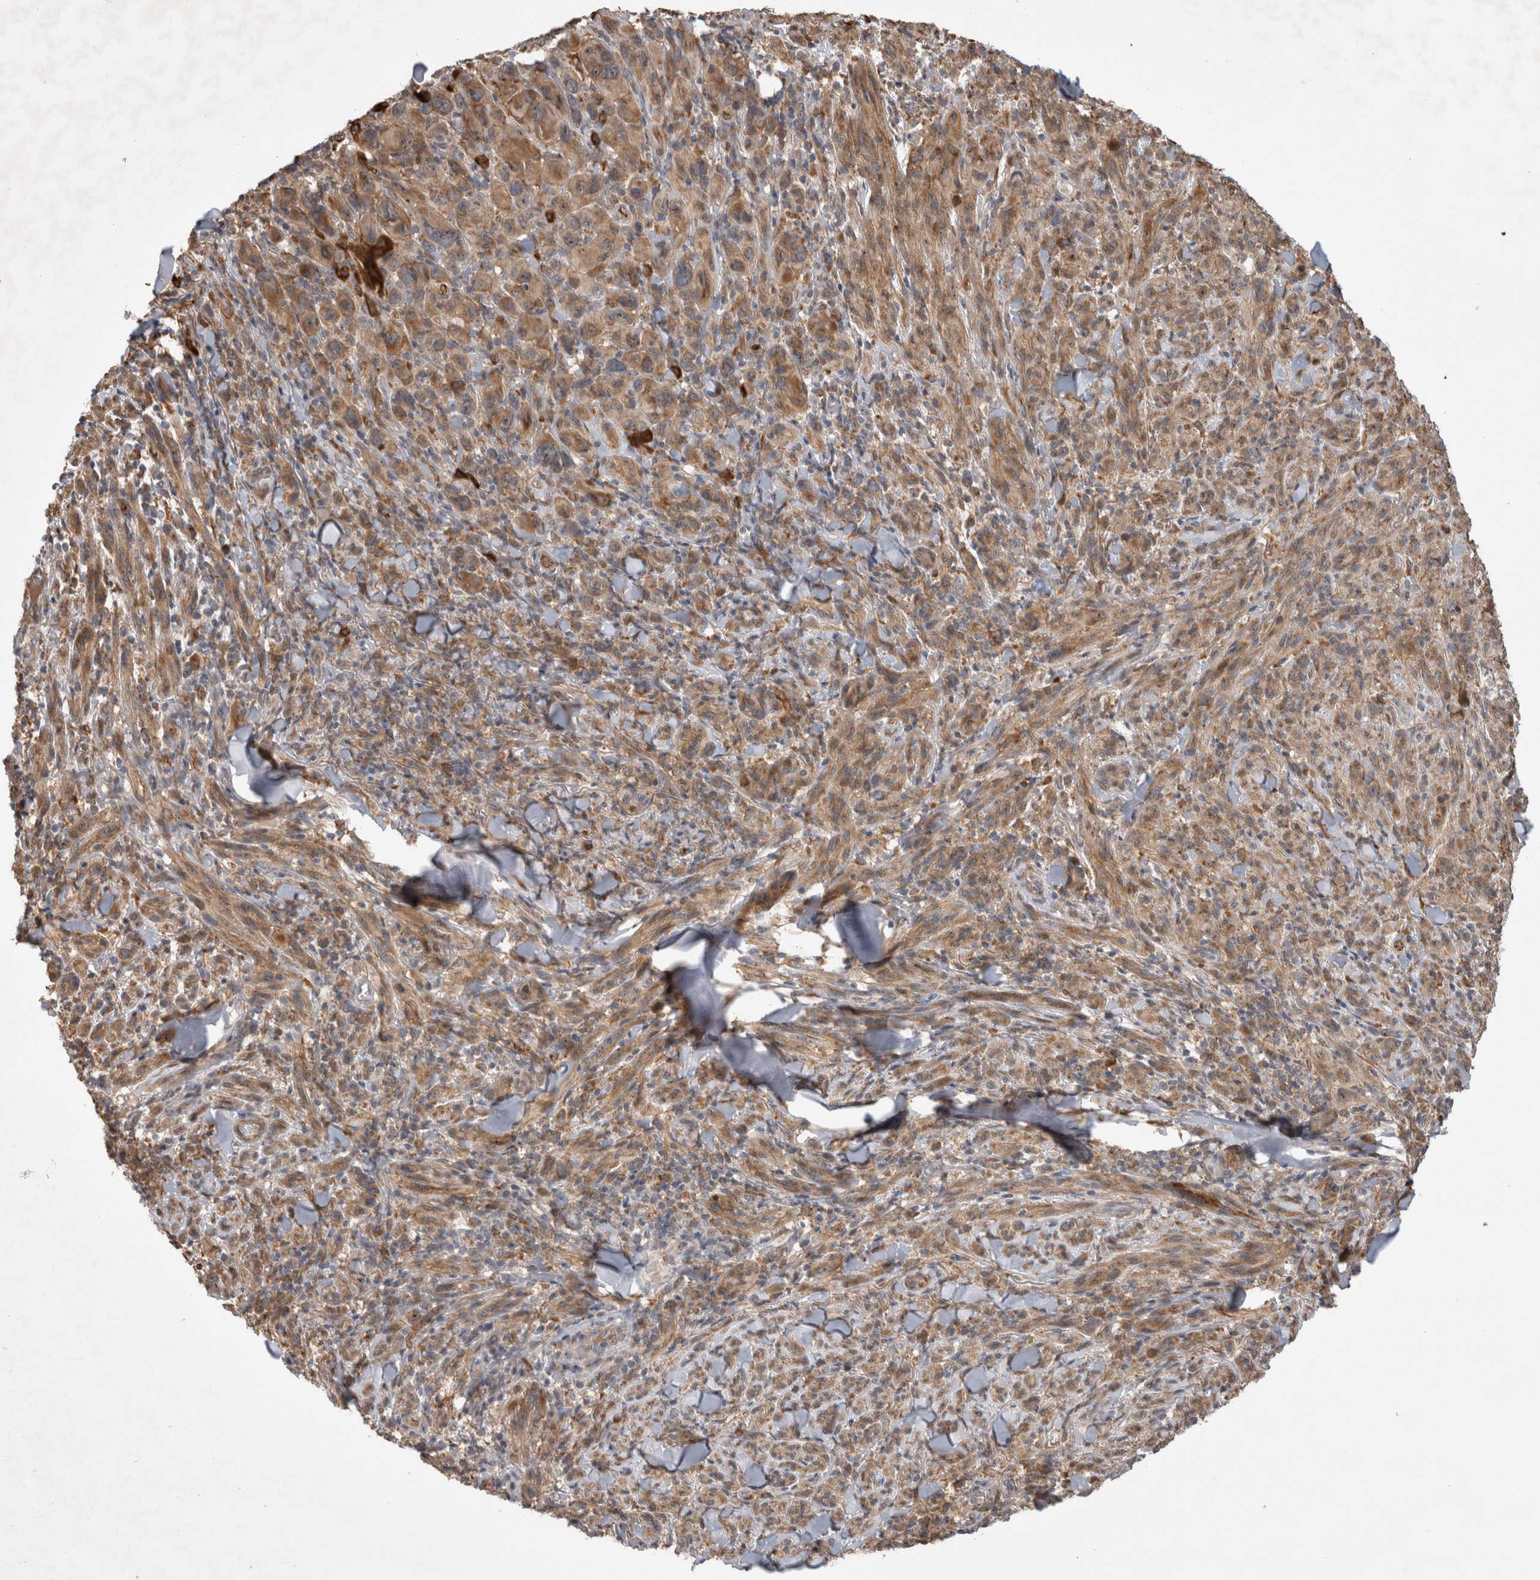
{"staining": {"intensity": "moderate", "quantity": ">75%", "location": "cytoplasmic/membranous"}, "tissue": "melanoma", "cell_type": "Tumor cells", "image_type": "cancer", "snomed": [{"axis": "morphology", "description": "Malignant melanoma, NOS"}, {"axis": "topography", "description": "Skin of head"}], "caption": "Protein expression analysis of malignant melanoma exhibits moderate cytoplasmic/membranous positivity in approximately >75% of tumor cells.", "gene": "ADGRL3", "patient": {"sex": "male", "age": 96}}